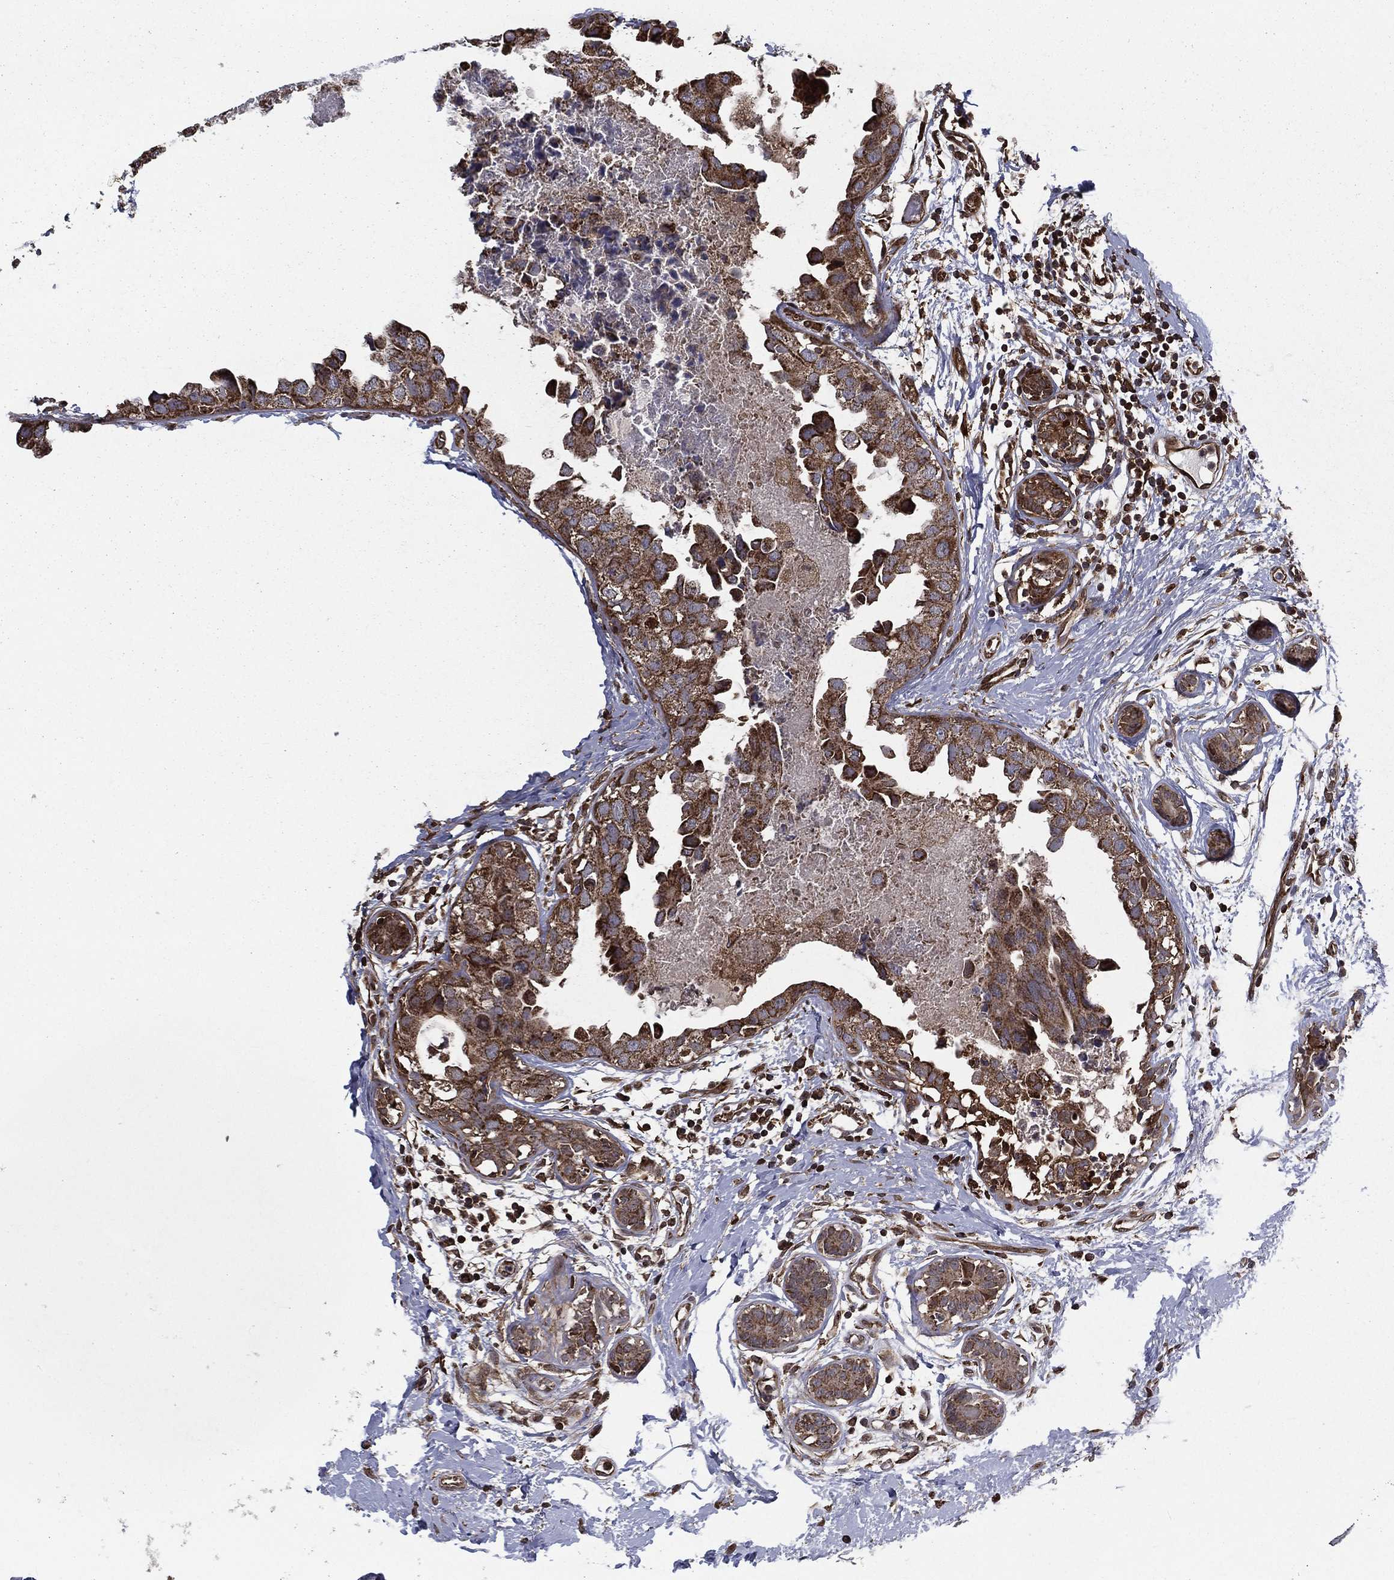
{"staining": {"intensity": "strong", "quantity": ">75%", "location": "cytoplasmic/membranous"}, "tissue": "breast cancer", "cell_type": "Tumor cells", "image_type": "cancer", "snomed": [{"axis": "morphology", "description": "Normal tissue, NOS"}, {"axis": "morphology", "description": "Duct carcinoma"}, {"axis": "topography", "description": "Breast"}], "caption": "This is an image of immunohistochemistry staining of breast cancer (intraductal carcinoma), which shows strong staining in the cytoplasmic/membranous of tumor cells.", "gene": "RIGI", "patient": {"sex": "female", "age": 40}}